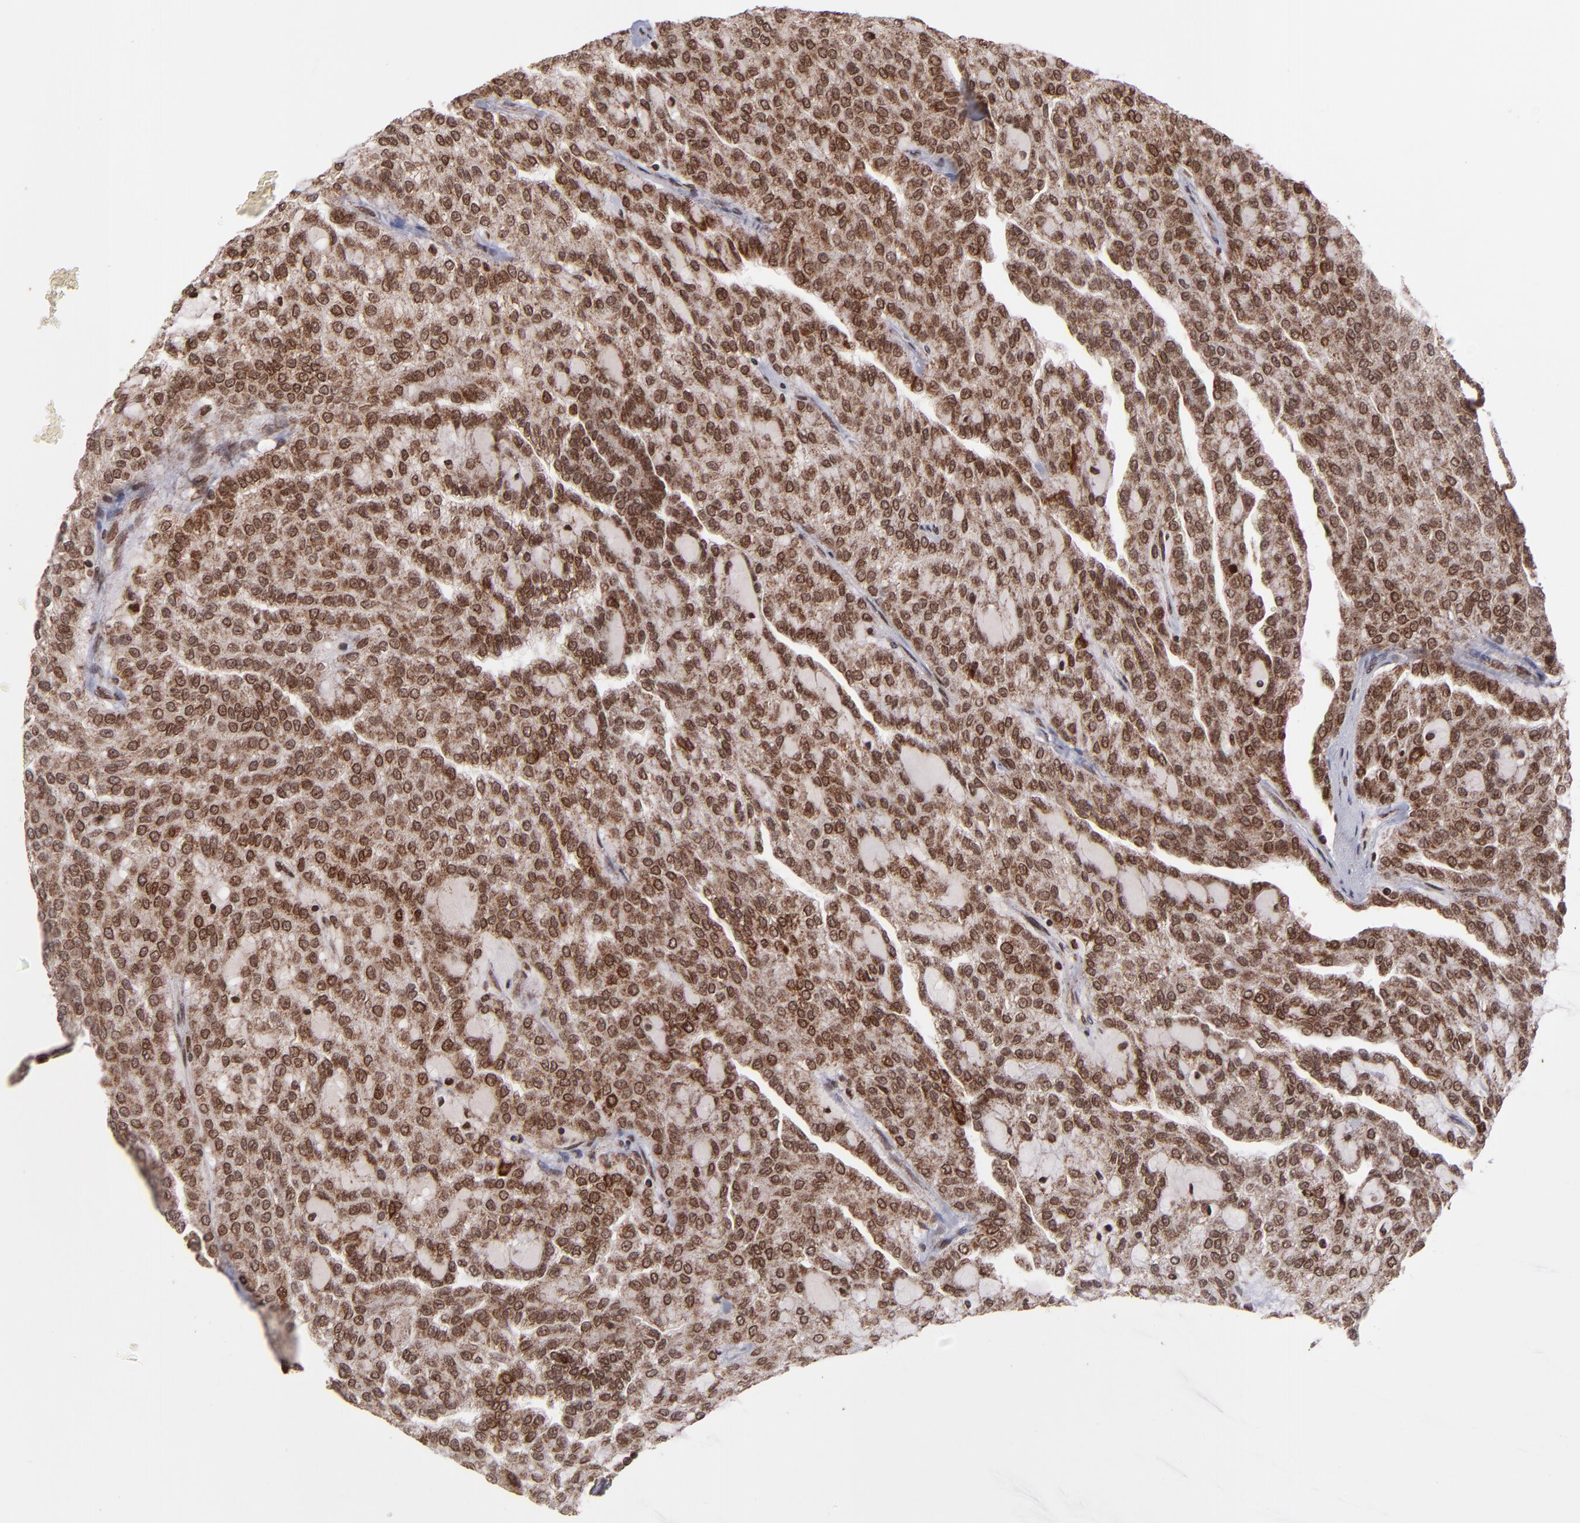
{"staining": {"intensity": "moderate", "quantity": ">75%", "location": "cytoplasmic/membranous,nuclear"}, "tissue": "renal cancer", "cell_type": "Tumor cells", "image_type": "cancer", "snomed": [{"axis": "morphology", "description": "Adenocarcinoma, NOS"}, {"axis": "topography", "description": "Kidney"}], "caption": "Immunohistochemistry (IHC) (DAB) staining of renal cancer (adenocarcinoma) shows moderate cytoplasmic/membranous and nuclear protein expression in about >75% of tumor cells. The protein is shown in brown color, while the nuclei are stained blue.", "gene": "TOP1MT", "patient": {"sex": "male", "age": 63}}